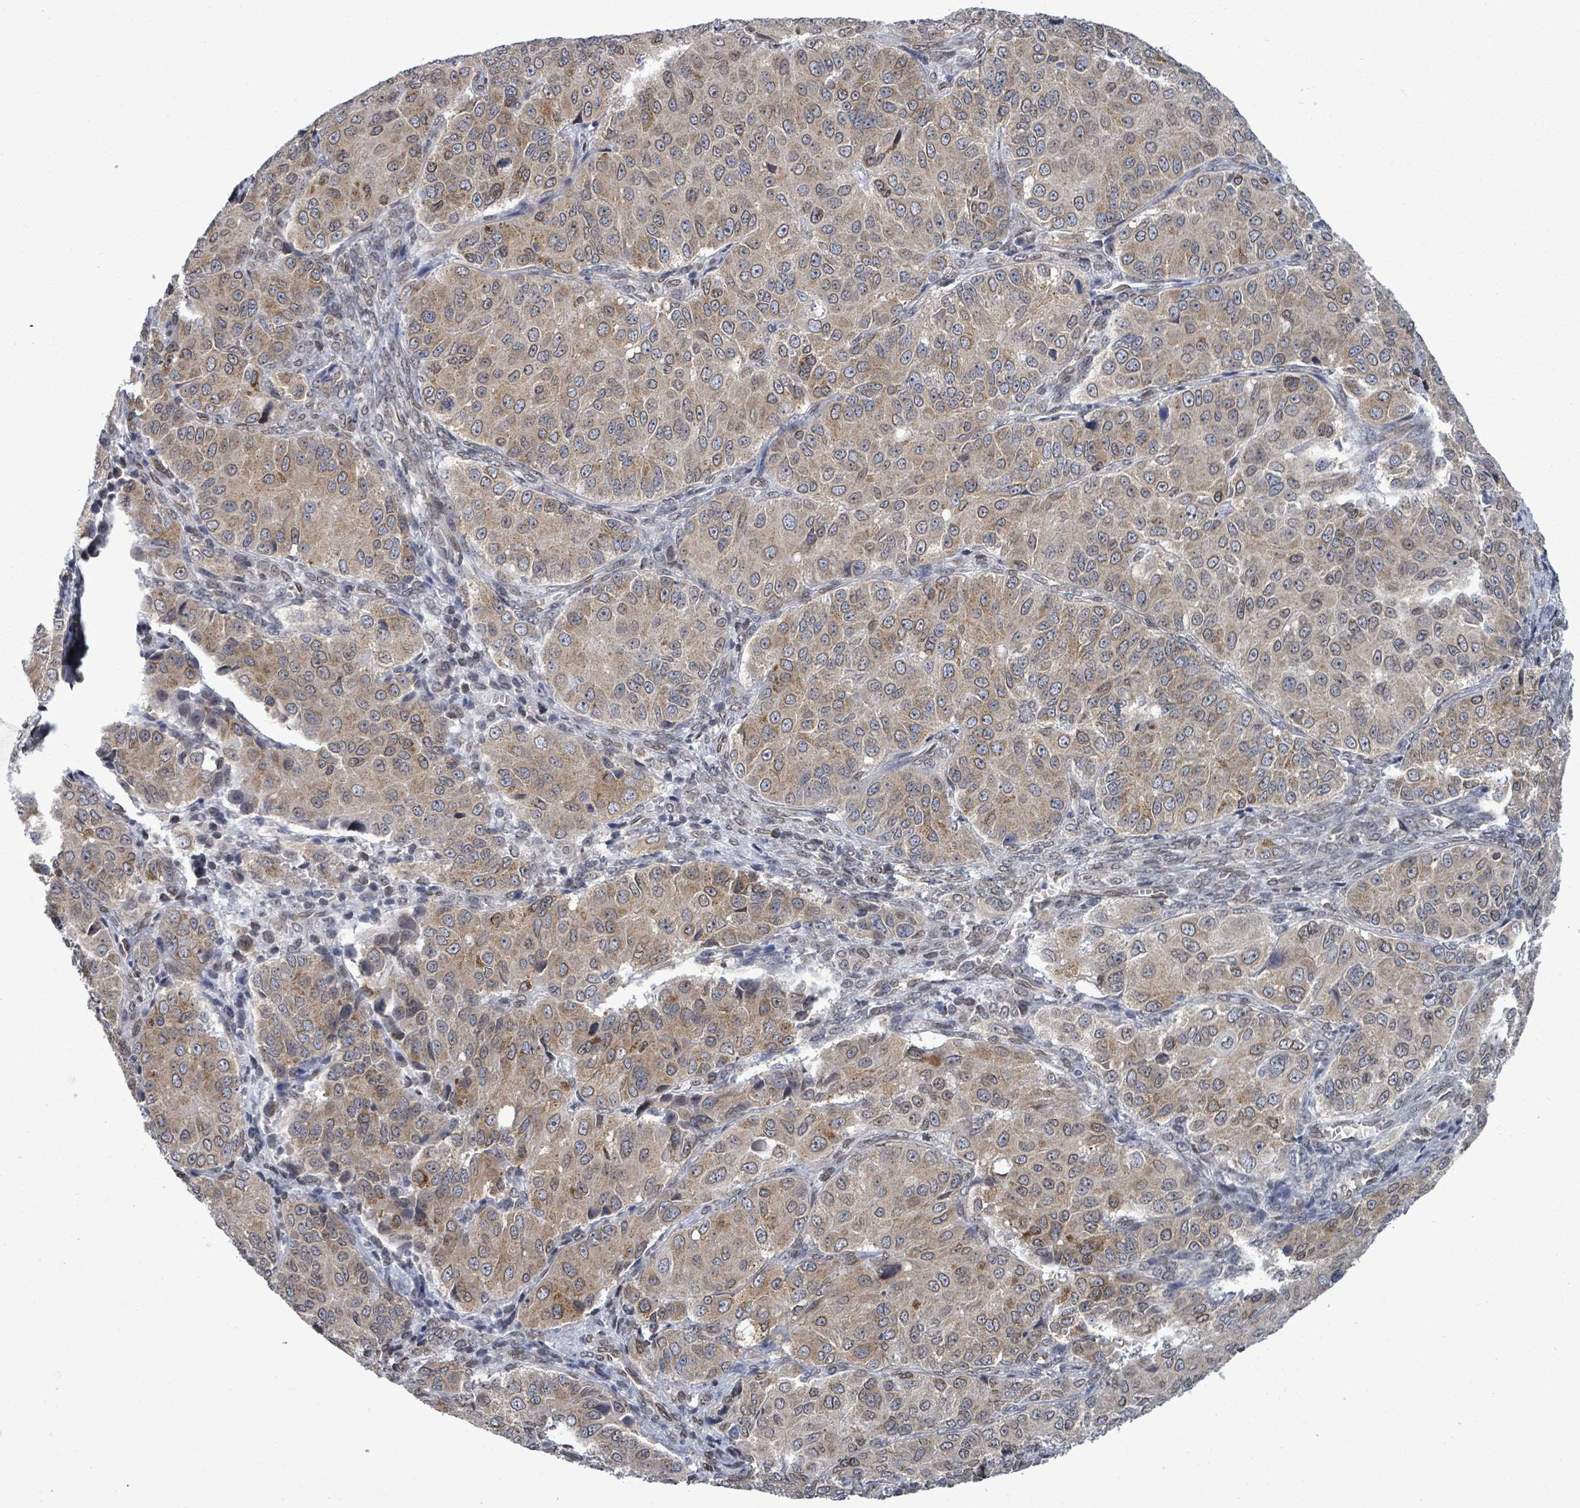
{"staining": {"intensity": "moderate", "quantity": ">75%", "location": "cytoplasmic/membranous"}, "tissue": "ovarian cancer", "cell_type": "Tumor cells", "image_type": "cancer", "snomed": [{"axis": "morphology", "description": "Carcinoma, endometroid"}, {"axis": "topography", "description": "Ovary"}], "caption": "Ovarian cancer (endometroid carcinoma) stained with DAB (3,3'-diaminobenzidine) immunohistochemistry shows medium levels of moderate cytoplasmic/membranous staining in approximately >75% of tumor cells.", "gene": "ARFGAP1", "patient": {"sex": "female", "age": 51}}